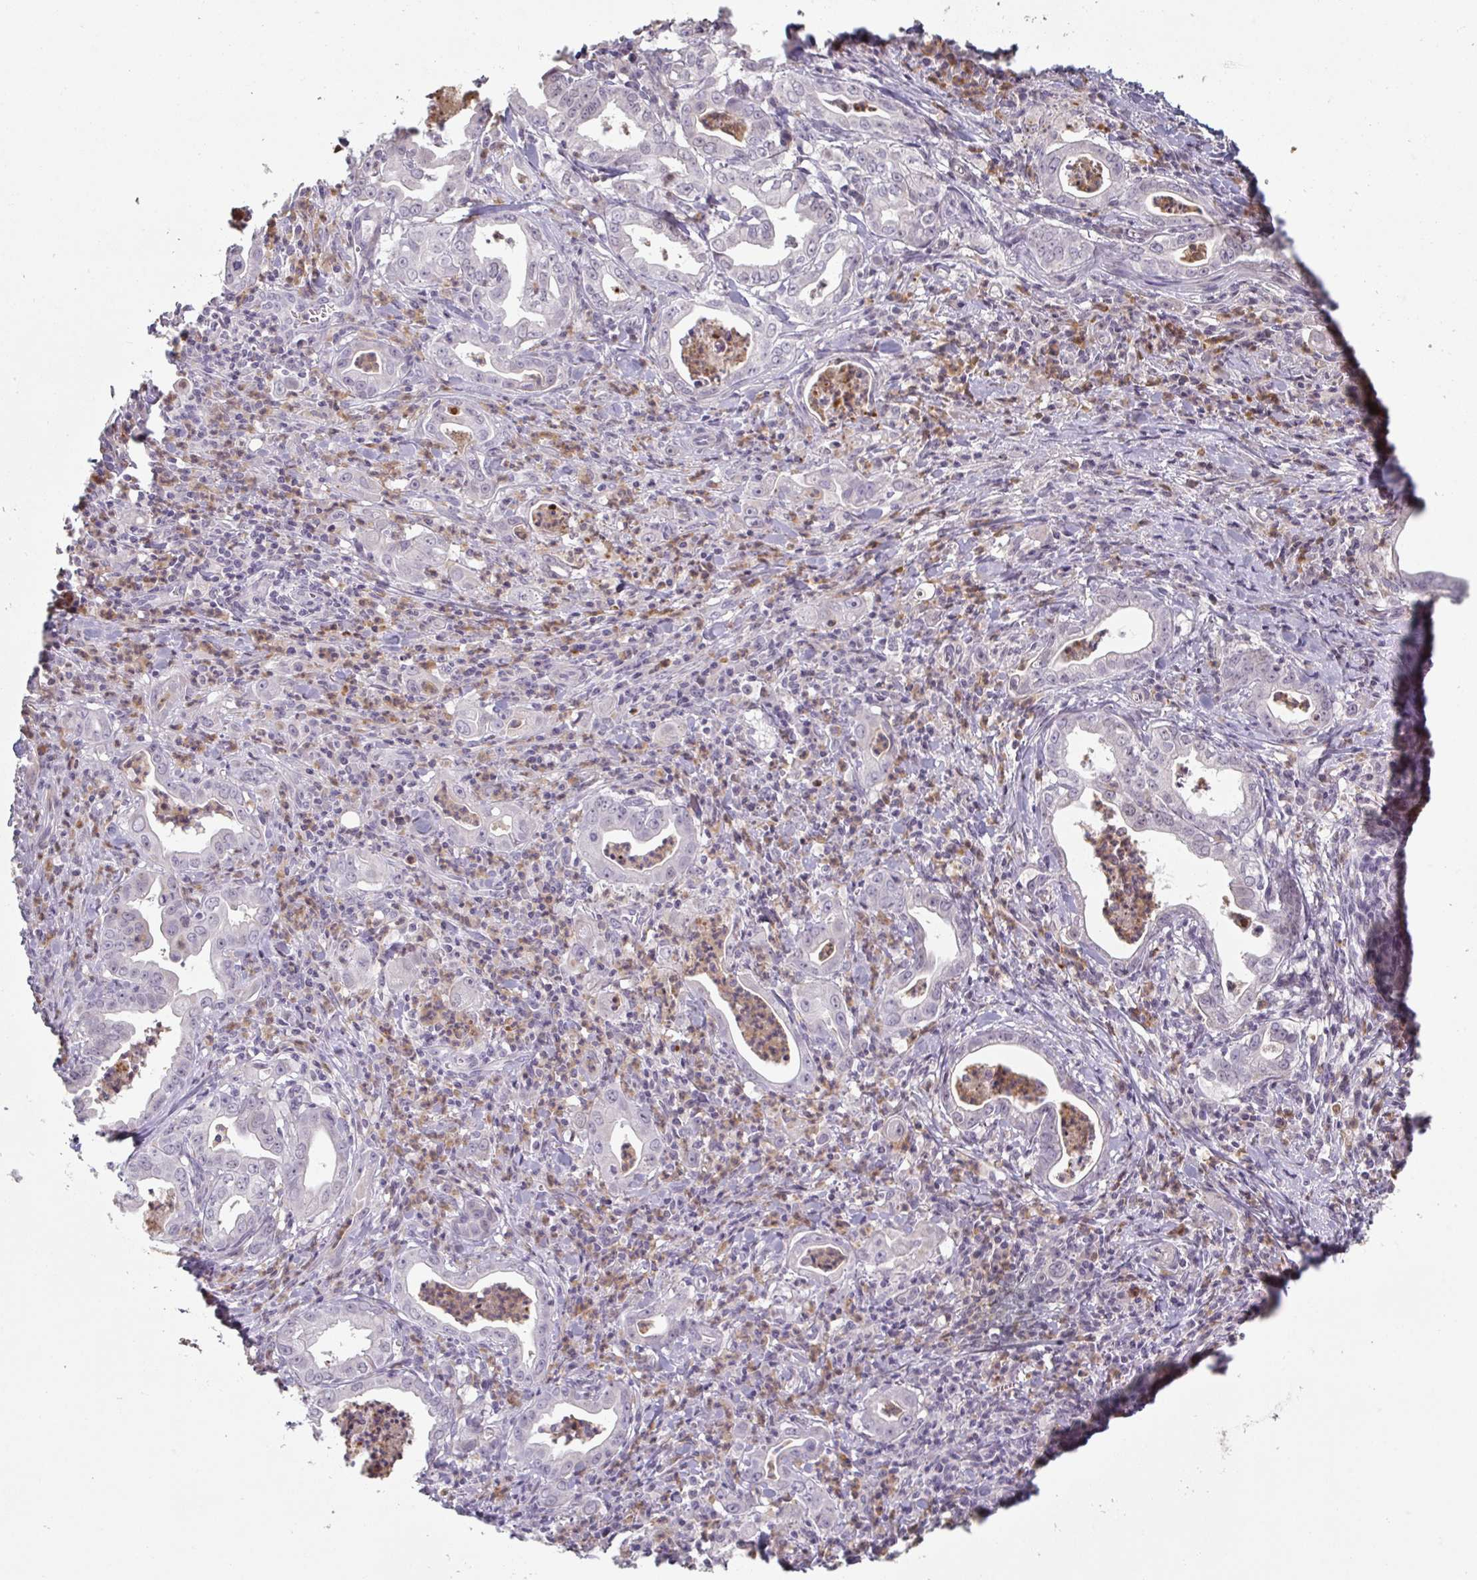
{"staining": {"intensity": "negative", "quantity": "none", "location": "none"}, "tissue": "stomach cancer", "cell_type": "Tumor cells", "image_type": "cancer", "snomed": [{"axis": "morphology", "description": "Adenocarcinoma, NOS"}, {"axis": "topography", "description": "Stomach, upper"}], "caption": "Micrograph shows no significant protein staining in tumor cells of stomach cancer (adenocarcinoma).", "gene": "A1CF", "patient": {"sex": "female", "age": 79}}